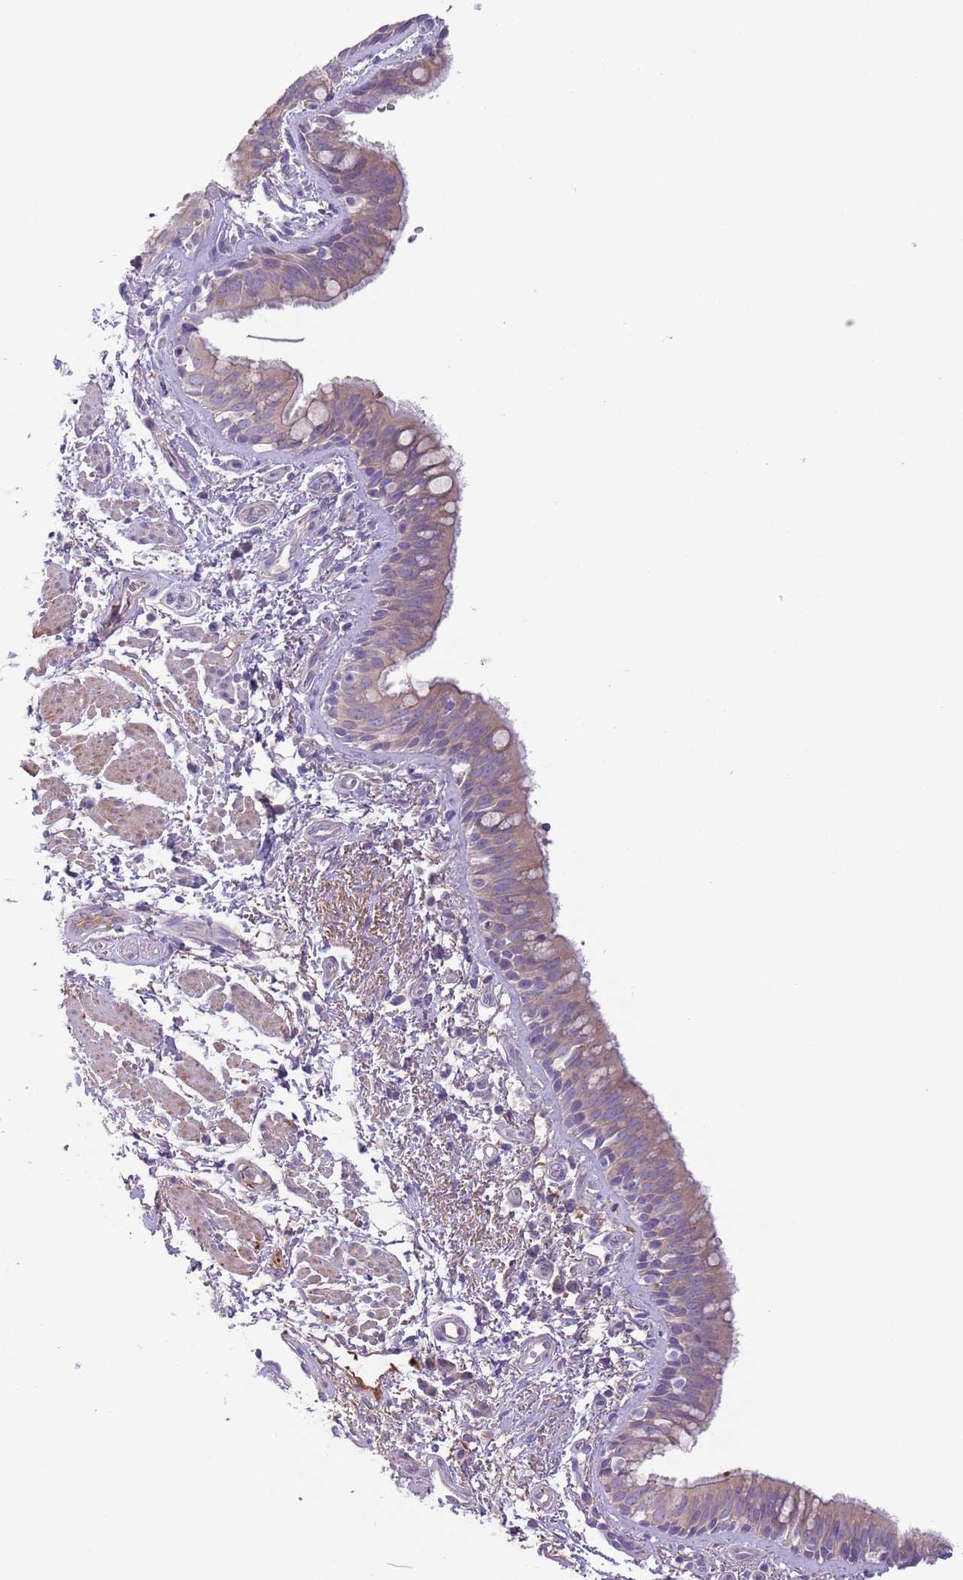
{"staining": {"intensity": "weak", "quantity": "<25%", "location": "cytoplasmic/membranous"}, "tissue": "bronchus", "cell_type": "Respiratory epithelial cells", "image_type": "normal", "snomed": [{"axis": "morphology", "description": "Normal tissue, NOS"}, {"axis": "morphology", "description": "Neoplasm, uncertain whether benign or malignant"}, {"axis": "topography", "description": "Bronchus"}, {"axis": "topography", "description": "Lung"}], "caption": "Protein analysis of benign bronchus reveals no significant staining in respiratory epithelial cells. (DAB immunohistochemistry with hematoxylin counter stain).", "gene": "CFH", "patient": {"sex": "male", "age": 55}}